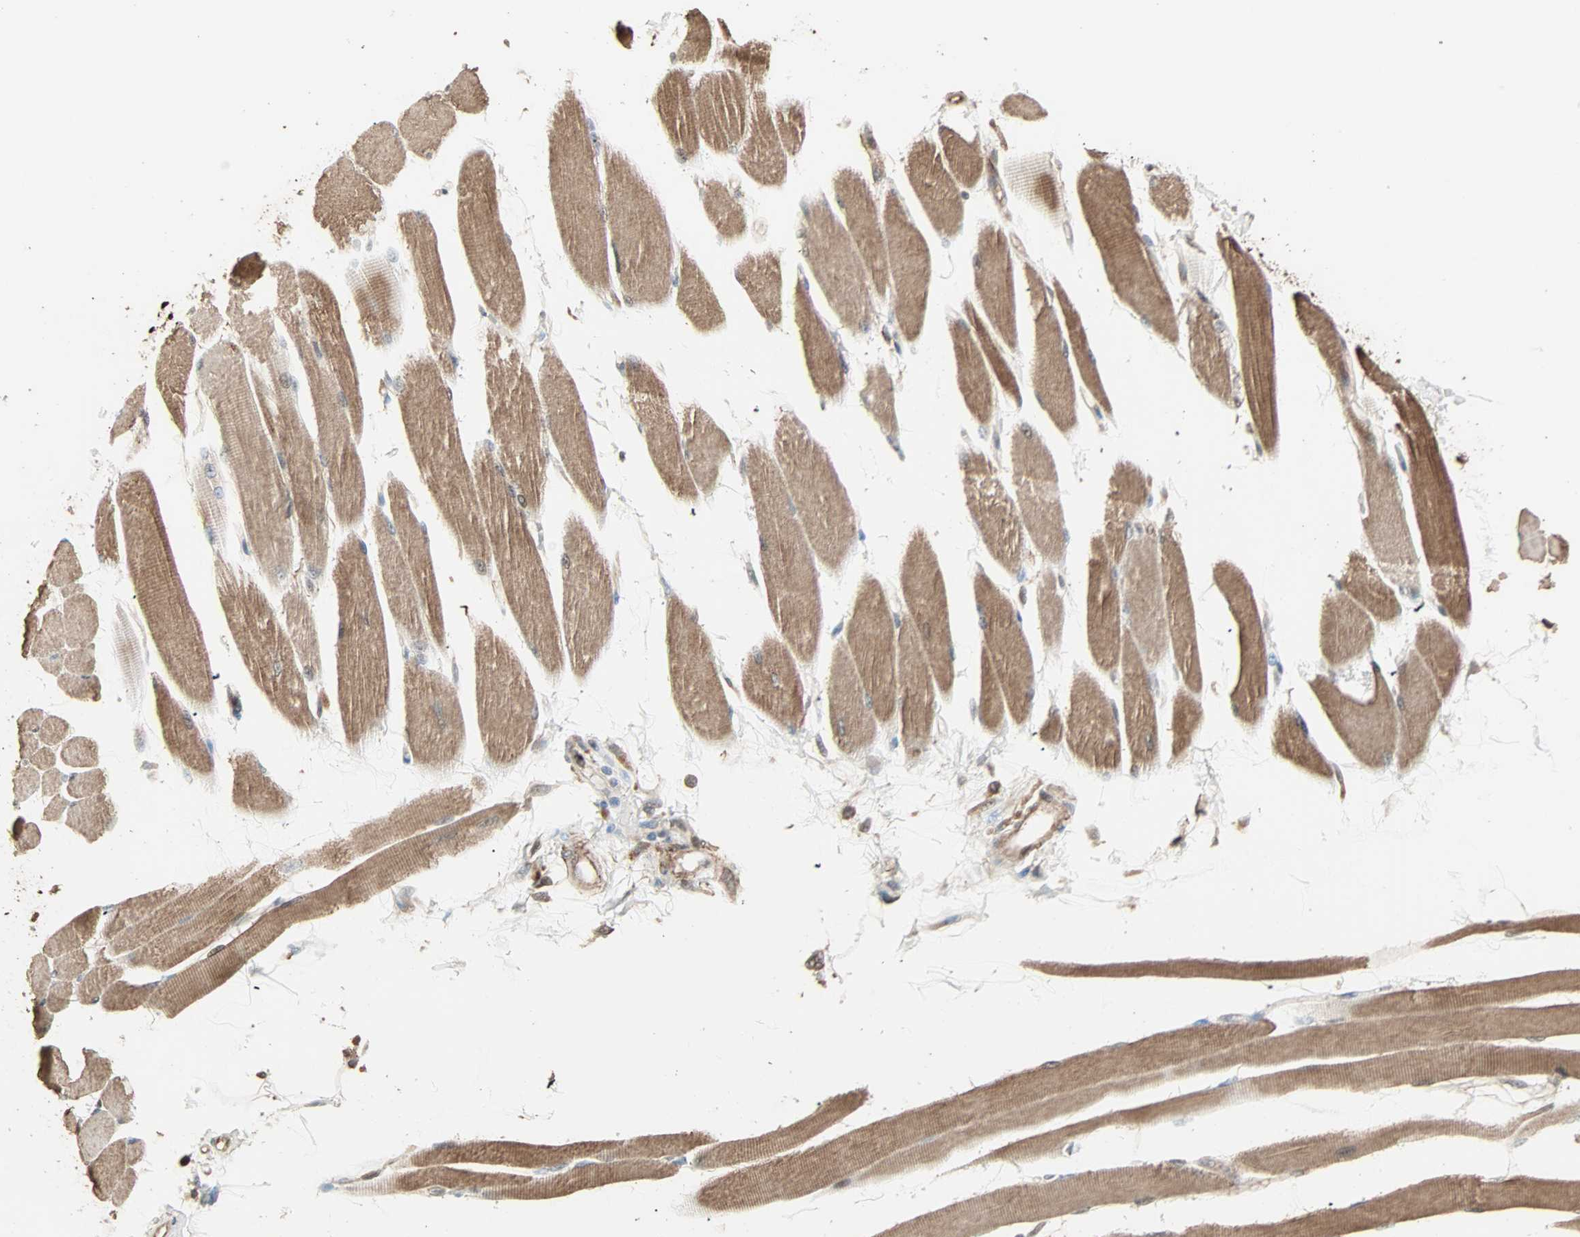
{"staining": {"intensity": "moderate", "quantity": ">75%", "location": "cytoplasmic/membranous"}, "tissue": "skeletal muscle", "cell_type": "Myocytes", "image_type": "normal", "snomed": [{"axis": "morphology", "description": "Normal tissue, NOS"}, {"axis": "topography", "description": "Skeletal muscle"}, {"axis": "topography", "description": "Peripheral nerve tissue"}], "caption": "DAB (3,3'-diaminobenzidine) immunohistochemical staining of benign skeletal muscle exhibits moderate cytoplasmic/membranous protein staining in about >75% of myocytes.", "gene": "CALCRL", "patient": {"sex": "female", "age": 84}}